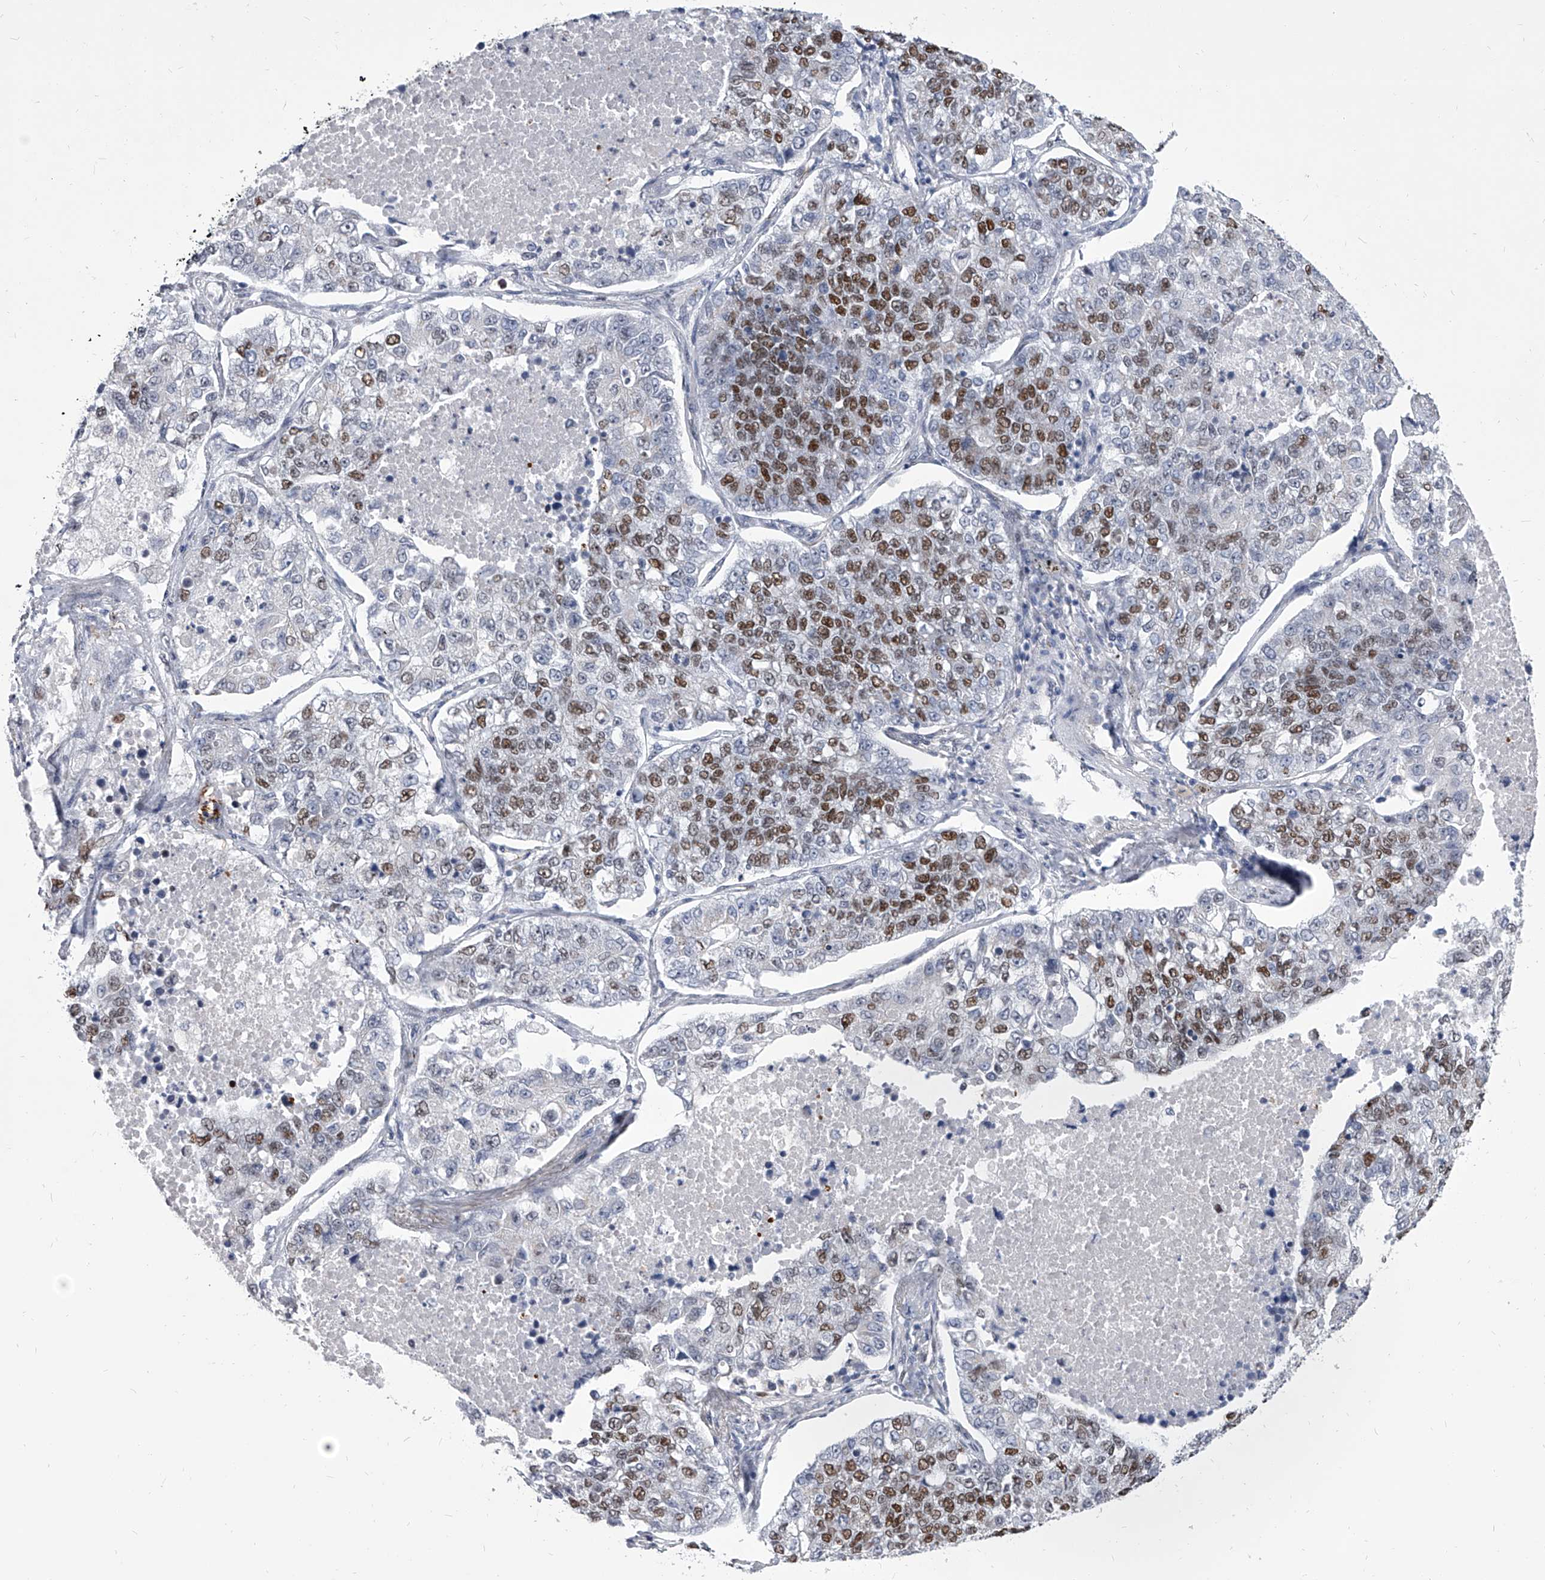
{"staining": {"intensity": "moderate", "quantity": "25%-75%", "location": "nuclear"}, "tissue": "lung cancer", "cell_type": "Tumor cells", "image_type": "cancer", "snomed": [{"axis": "morphology", "description": "Adenocarcinoma, NOS"}, {"axis": "topography", "description": "Lung"}], "caption": "Moderate nuclear staining for a protein is seen in approximately 25%-75% of tumor cells of lung cancer (adenocarcinoma) using immunohistochemistry.", "gene": "EVA1C", "patient": {"sex": "male", "age": 49}}